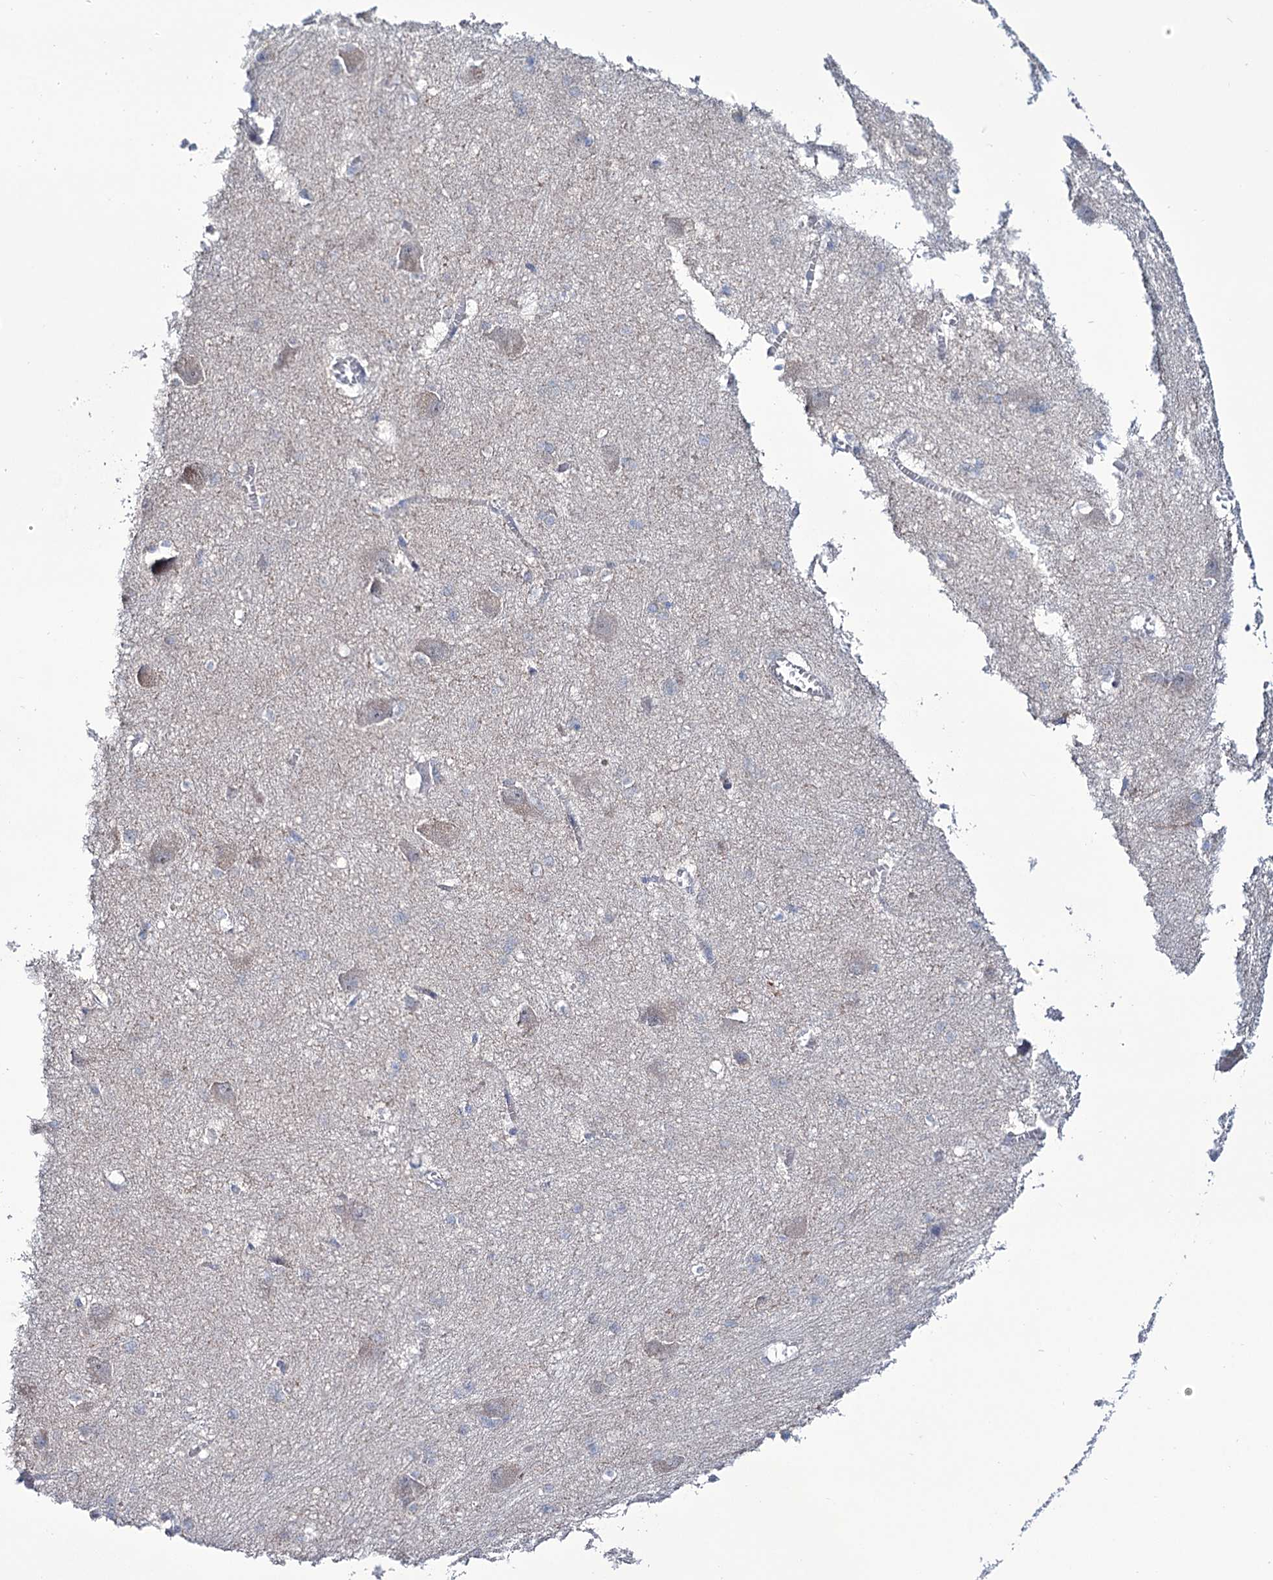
{"staining": {"intensity": "negative", "quantity": "none", "location": "none"}, "tissue": "caudate", "cell_type": "Glial cells", "image_type": "normal", "snomed": [{"axis": "morphology", "description": "Normal tissue, NOS"}, {"axis": "topography", "description": "Lateral ventricle wall"}], "caption": "This is an IHC histopathology image of benign caudate. There is no positivity in glial cells.", "gene": "SEC24A", "patient": {"sex": "male", "age": 37}}